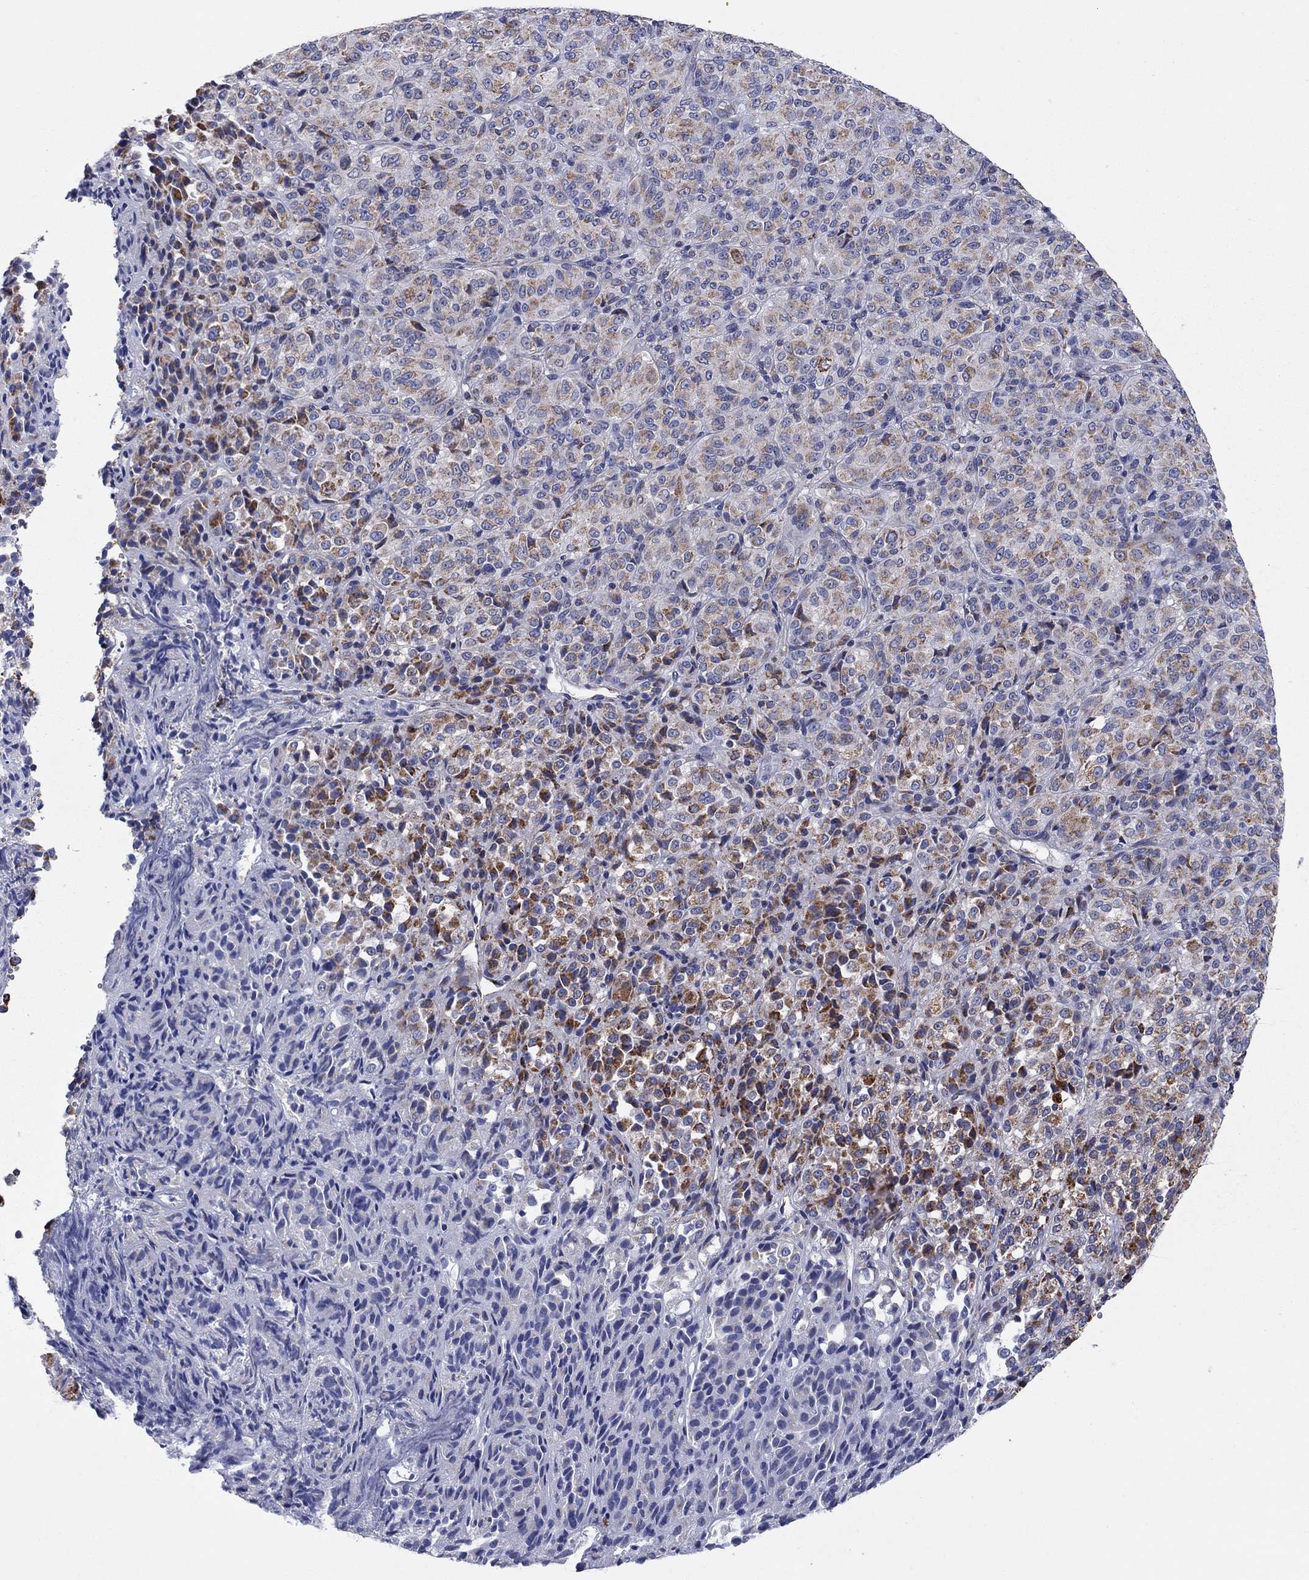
{"staining": {"intensity": "moderate", "quantity": "25%-75%", "location": "cytoplasmic/membranous"}, "tissue": "melanoma", "cell_type": "Tumor cells", "image_type": "cancer", "snomed": [{"axis": "morphology", "description": "Malignant melanoma, Metastatic site"}, {"axis": "topography", "description": "Brain"}], "caption": "Malignant melanoma (metastatic site) stained with immunohistochemistry (IHC) shows moderate cytoplasmic/membranous positivity in about 25%-75% of tumor cells.", "gene": "HPS5", "patient": {"sex": "female", "age": 56}}